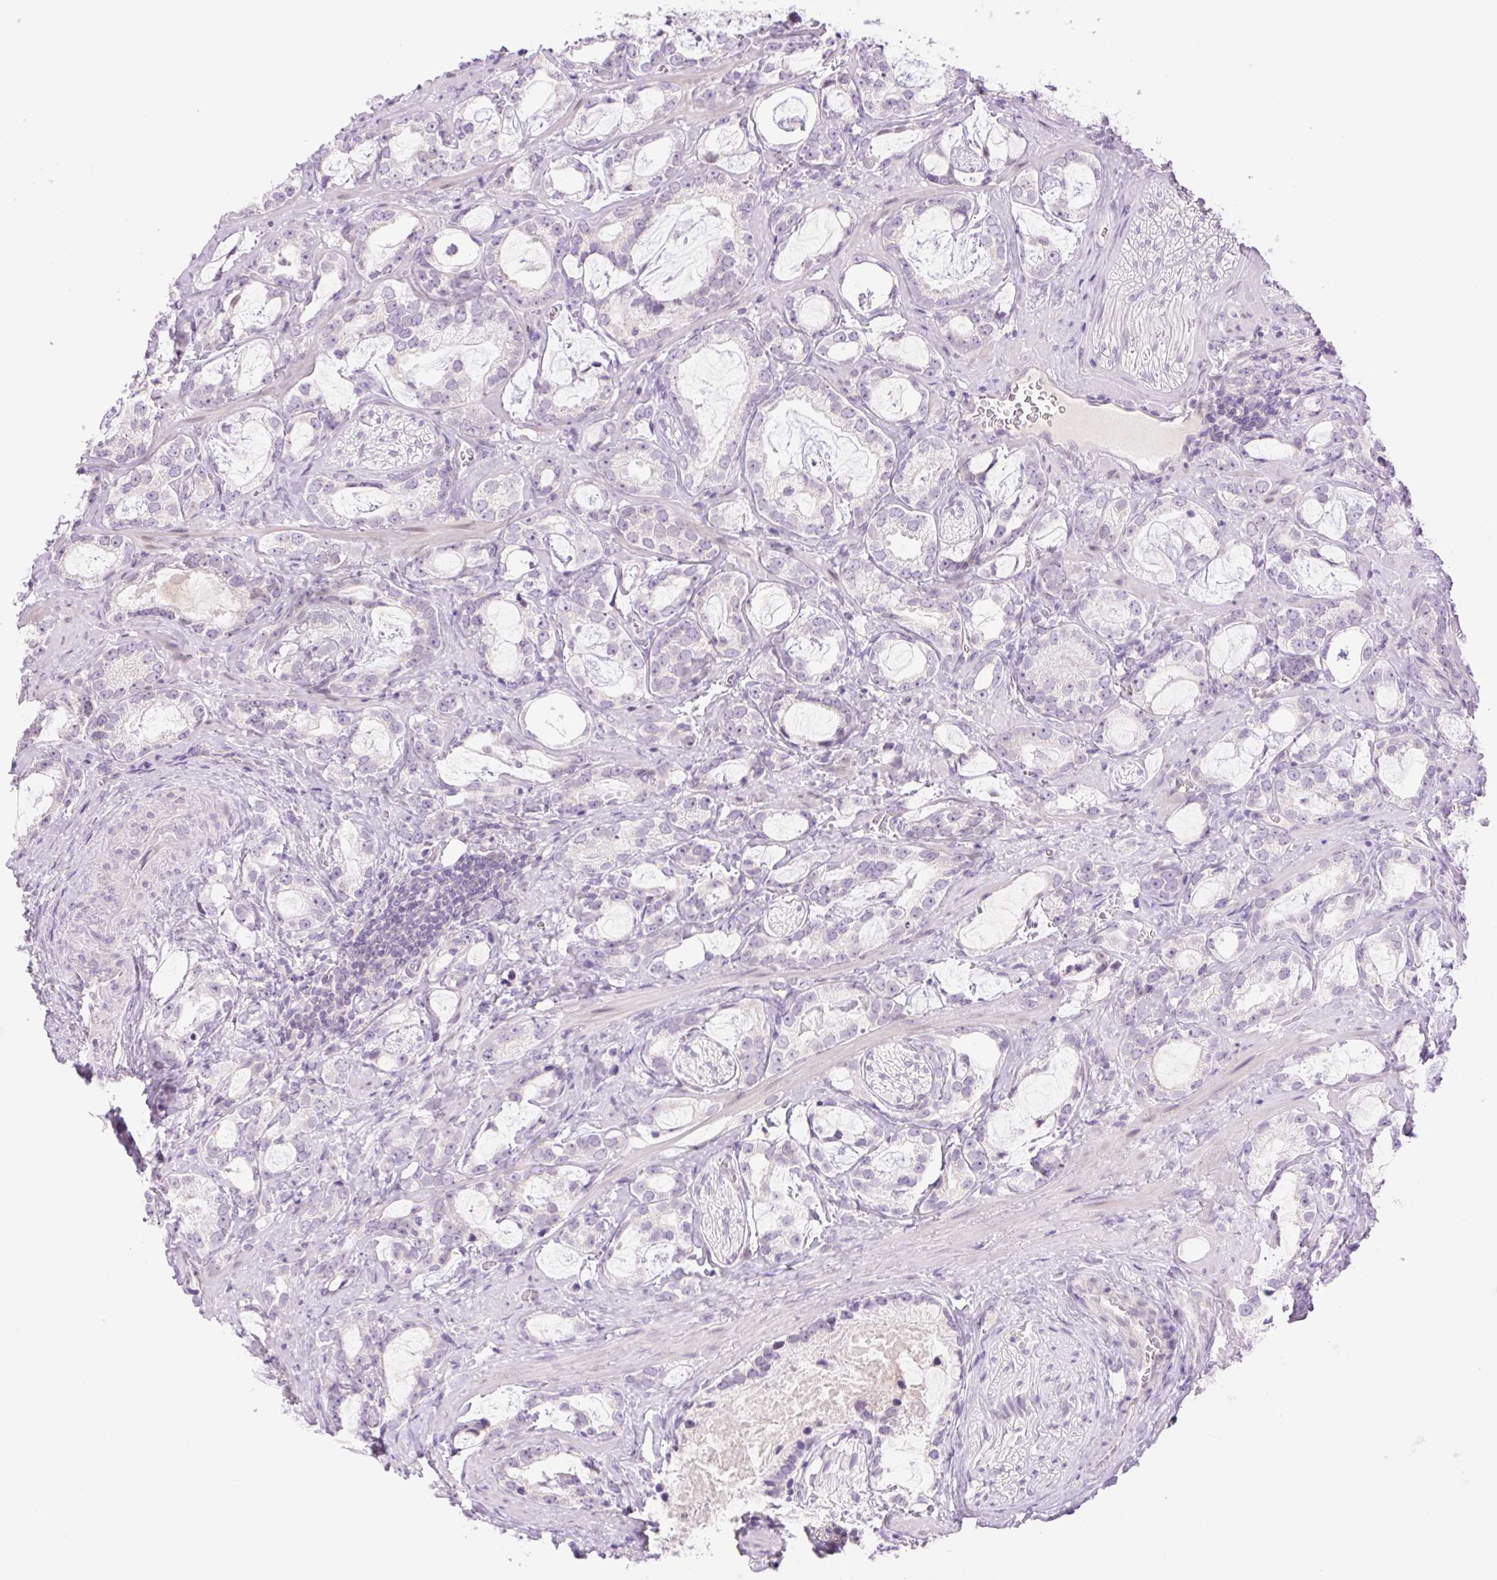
{"staining": {"intensity": "negative", "quantity": "none", "location": "none"}, "tissue": "prostate cancer", "cell_type": "Tumor cells", "image_type": "cancer", "snomed": [{"axis": "morphology", "description": "Adenocarcinoma, Medium grade"}, {"axis": "topography", "description": "Prostate"}], "caption": "This is an immunohistochemistry (IHC) micrograph of prostate adenocarcinoma (medium-grade). There is no positivity in tumor cells.", "gene": "TBX15", "patient": {"sex": "male", "age": 57}}